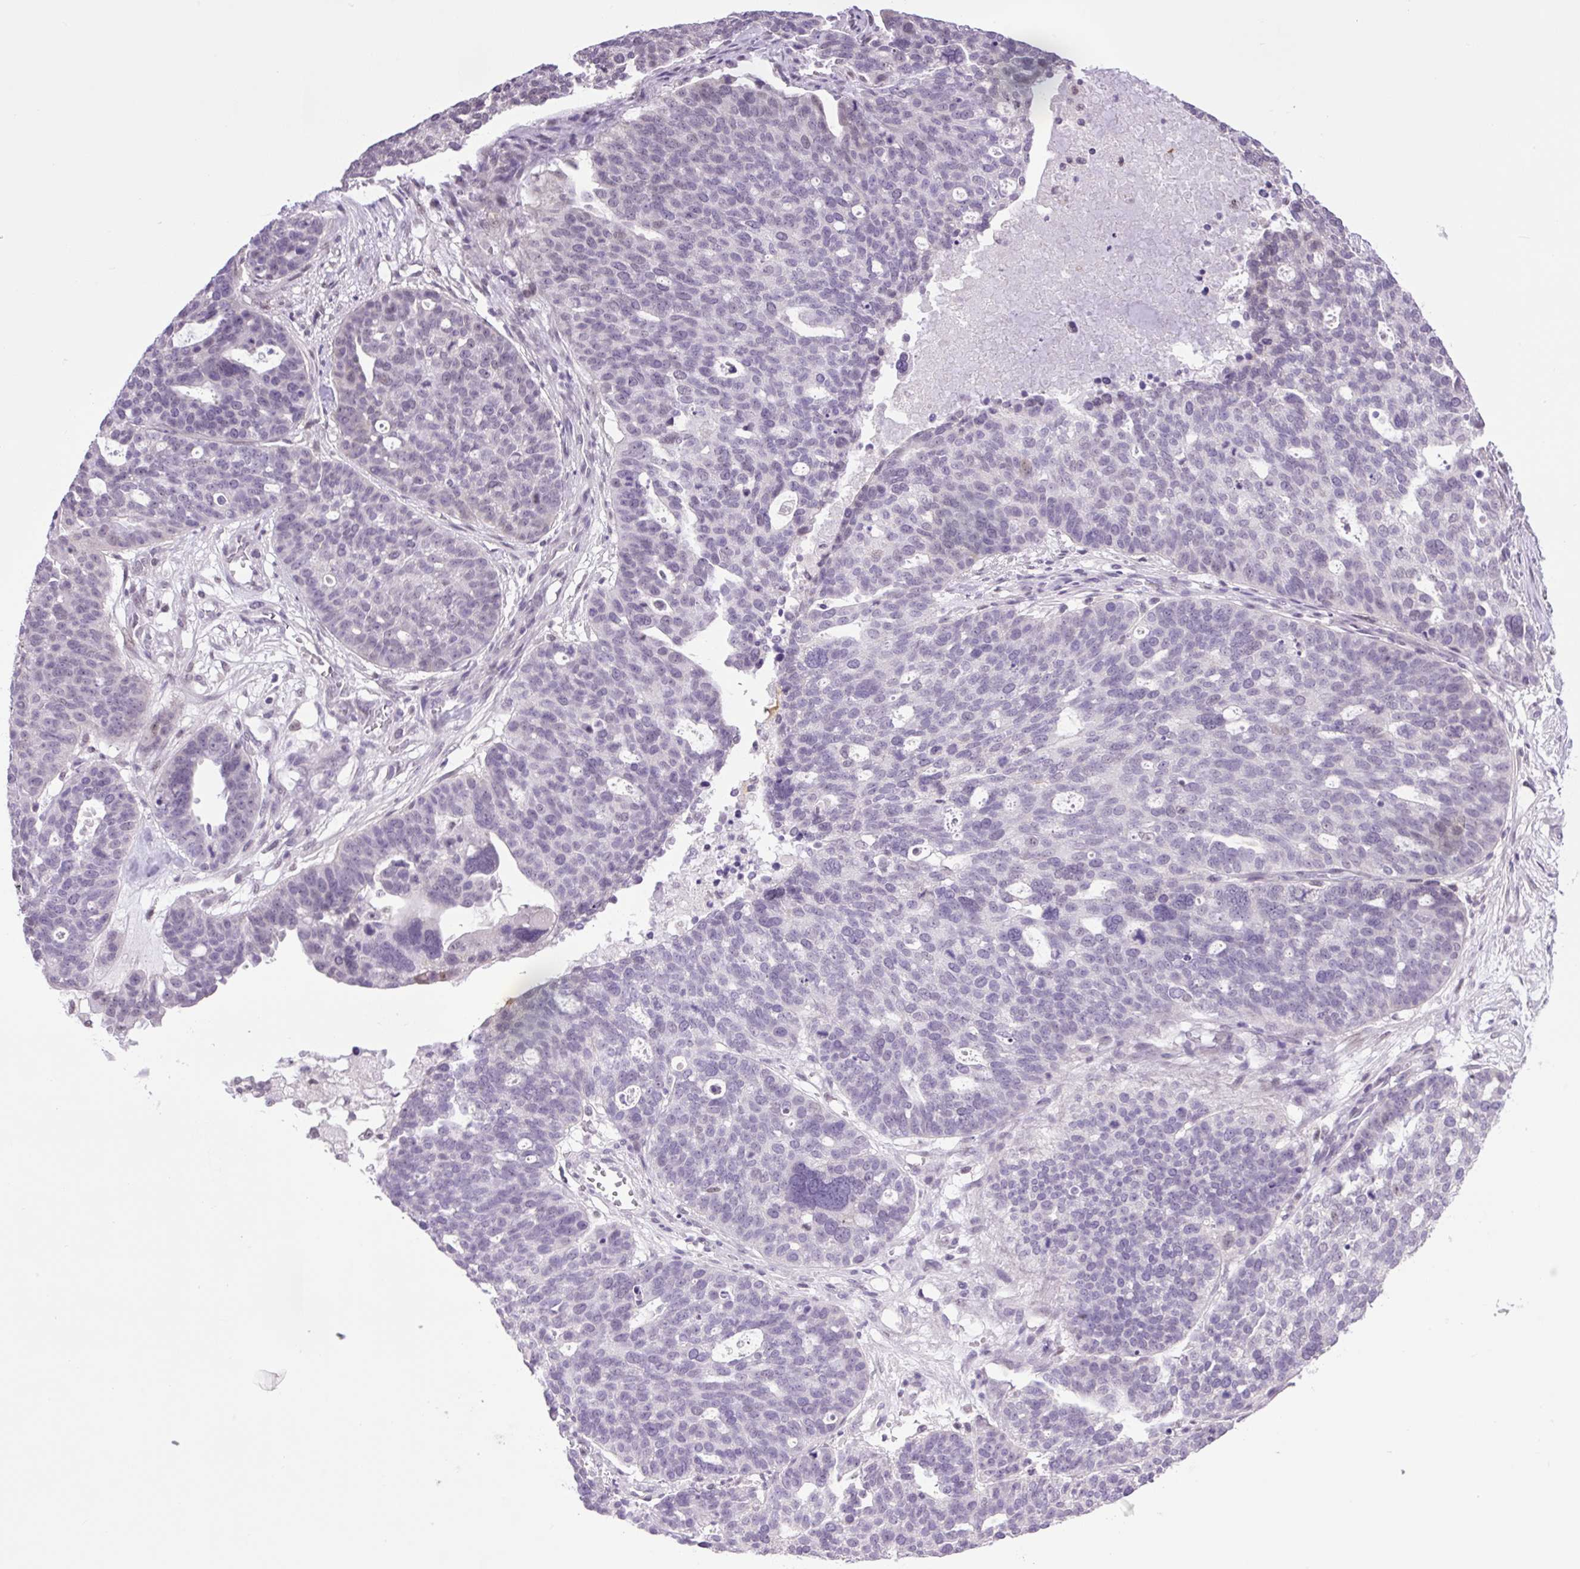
{"staining": {"intensity": "negative", "quantity": "none", "location": "none"}, "tissue": "ovarian cancer", "cell_type": "Tumor cells", "image_type": "cancer", "snomed": [{"axis": "morphology", "description": "Cystadenocarcinoma, serous, NOS"}, {"axis": "topography", "description": "Ovary"}], "caption": "The image demonstrates no staining of tumor cells in ovarian cancer.", "gene": "KPNA1", "patient": {"sex": "female", "age": 59}}